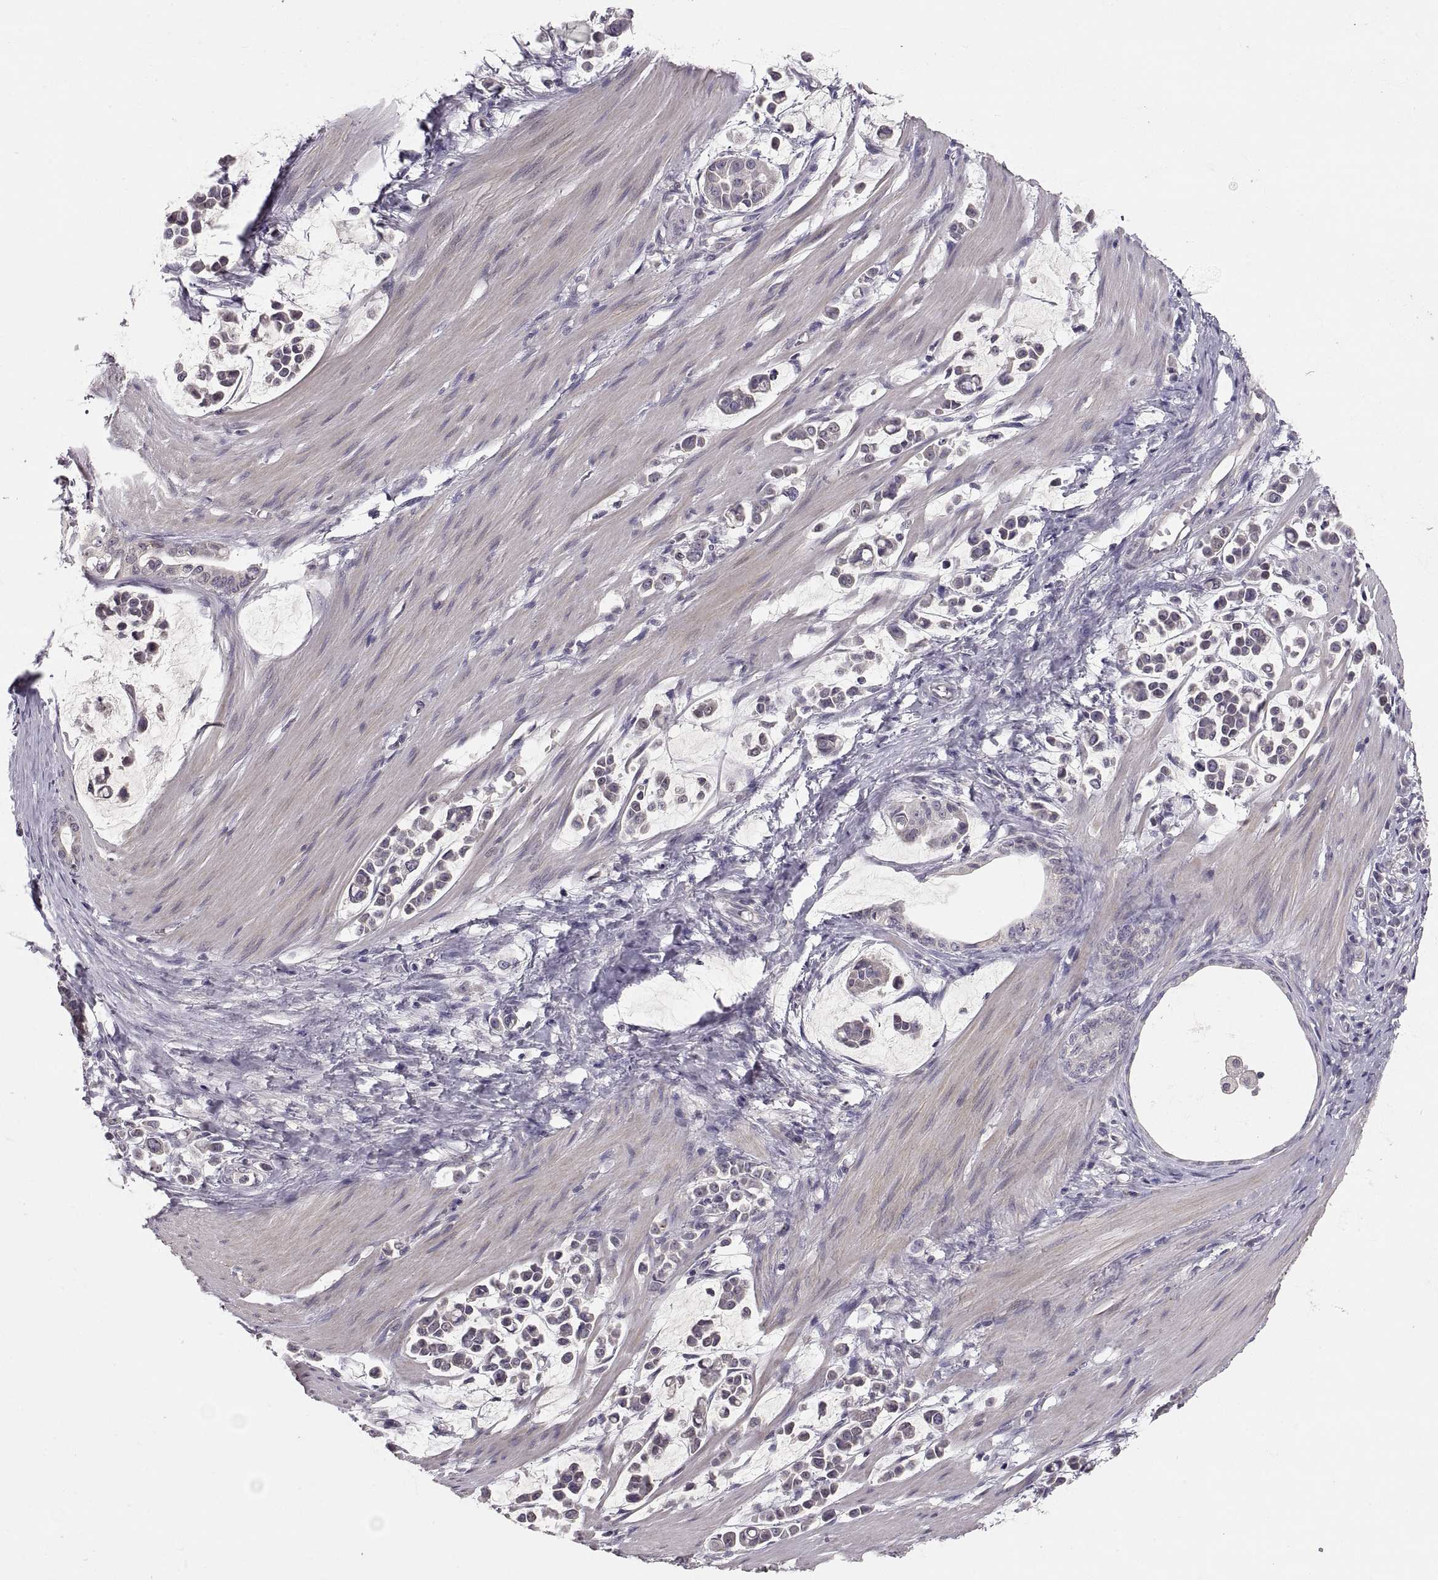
{"staining": {"intensity": "negative", "quantity": "none", "location": "none"}, "tissue": "stomach cancer", "cell_type": "Tumor cells", "image_type": "cancer", "snomed": [{"axis": "morphology", "description": "Adenocarcinoma, NOS"}, {"axis": "topography", "description": "Stomach"}], "caption": "This is an immunohistochemistry (IHC) photomicrograph of human stomach adenocarcinoma. There is no positivity in tumor cells.", "gene": "PAX2", "patient": {"sex": "male", "age": 82}}